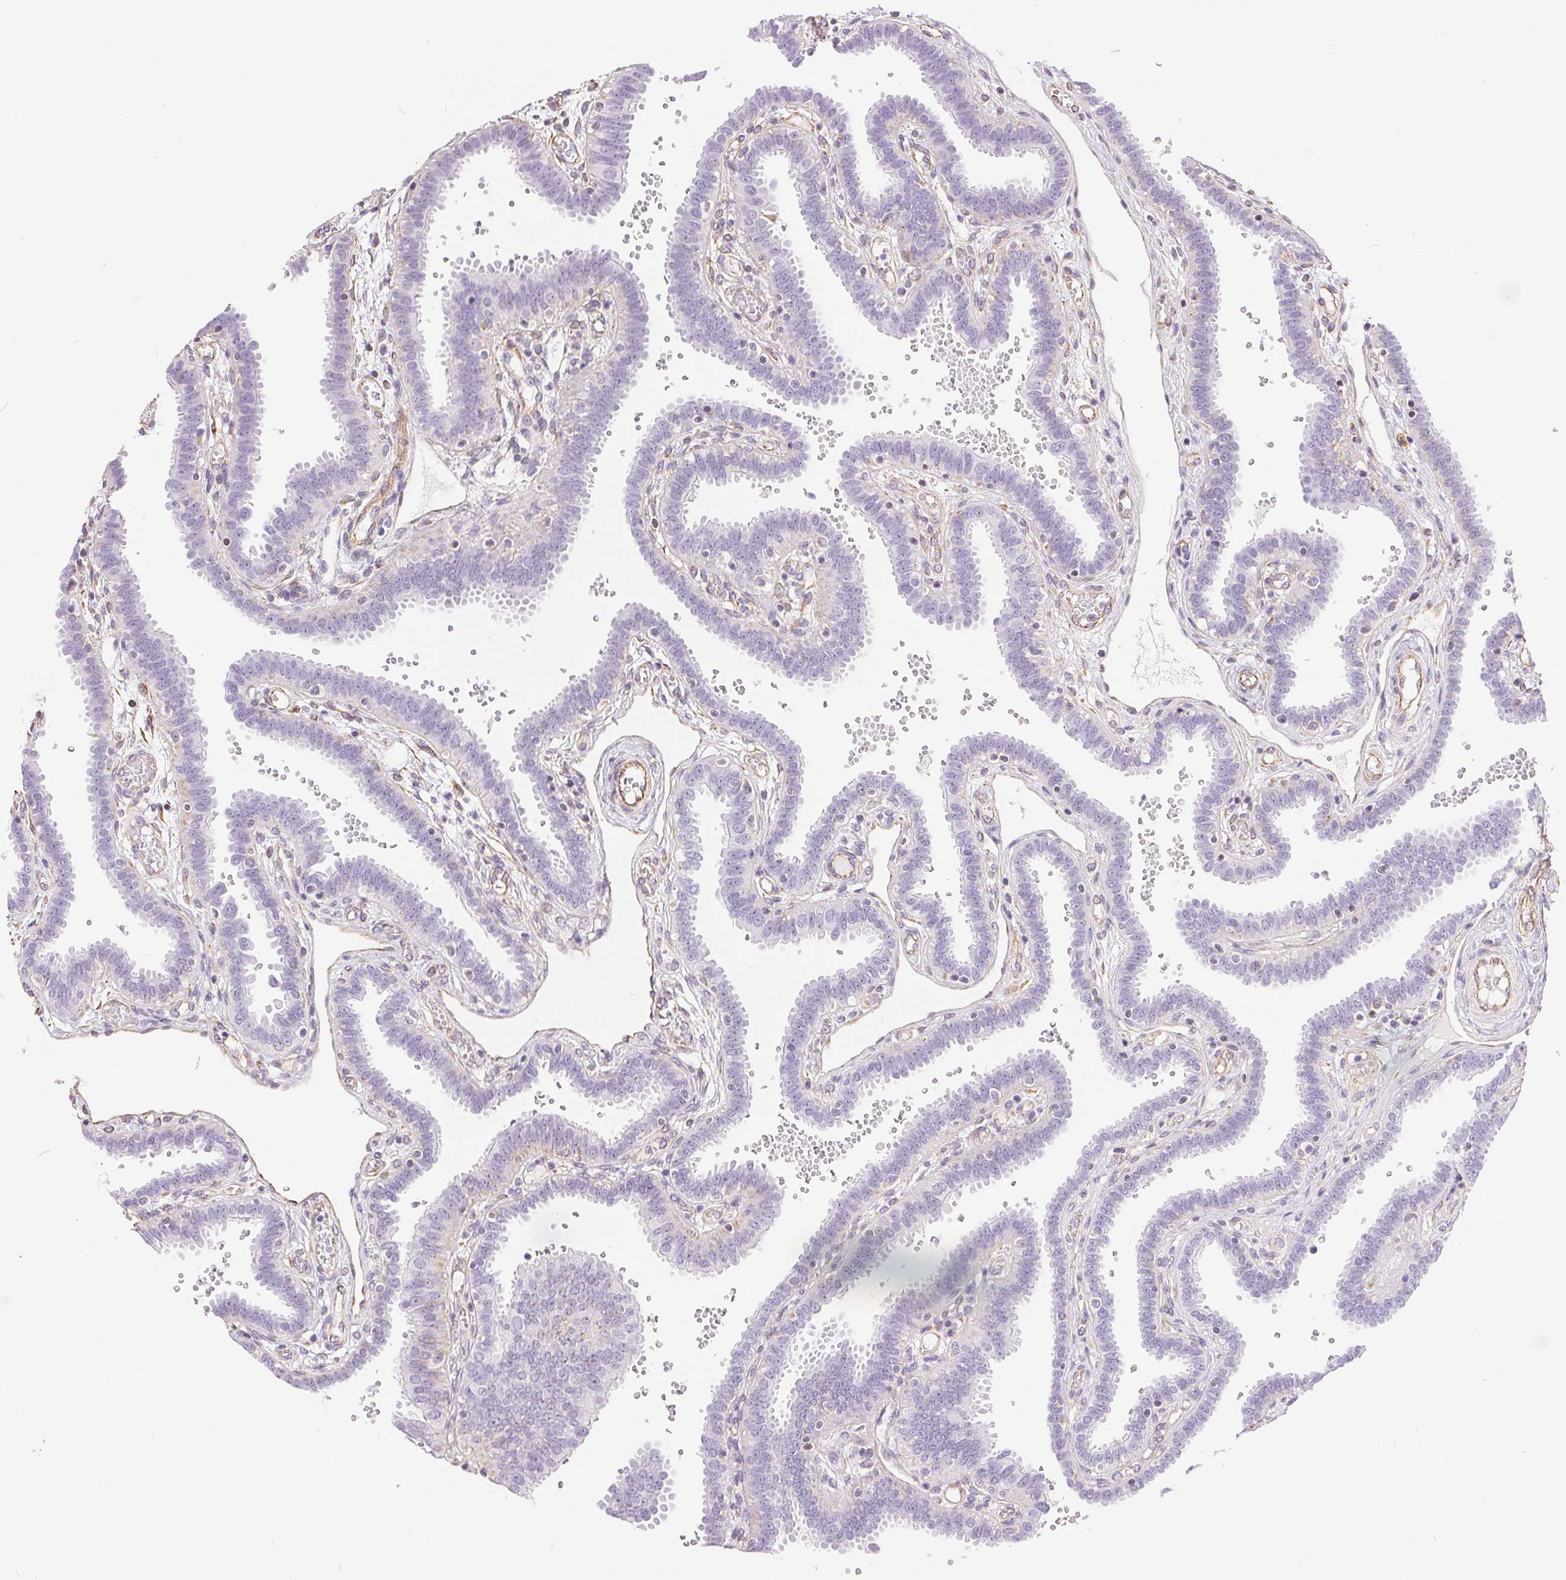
{"staining": {"intensity": "negative", "quantity": "none", "location": "none"}, "tissue": "fallopian tube", "cell_type": "Glandular cells", "image_type": "normal", "snomed": [{"axis": "morphology", "description": "Normal tissue, NOS"}, {"axis": "topography", "description": "Fallopian tube"}], "caption": "An immunohistochemistry image of unremarkable fallopian tube is shown. There is no staining in glandular cells of fallopian tube.", "gene": "GFAP", "patient": {"sex": "female", "age": 37}}